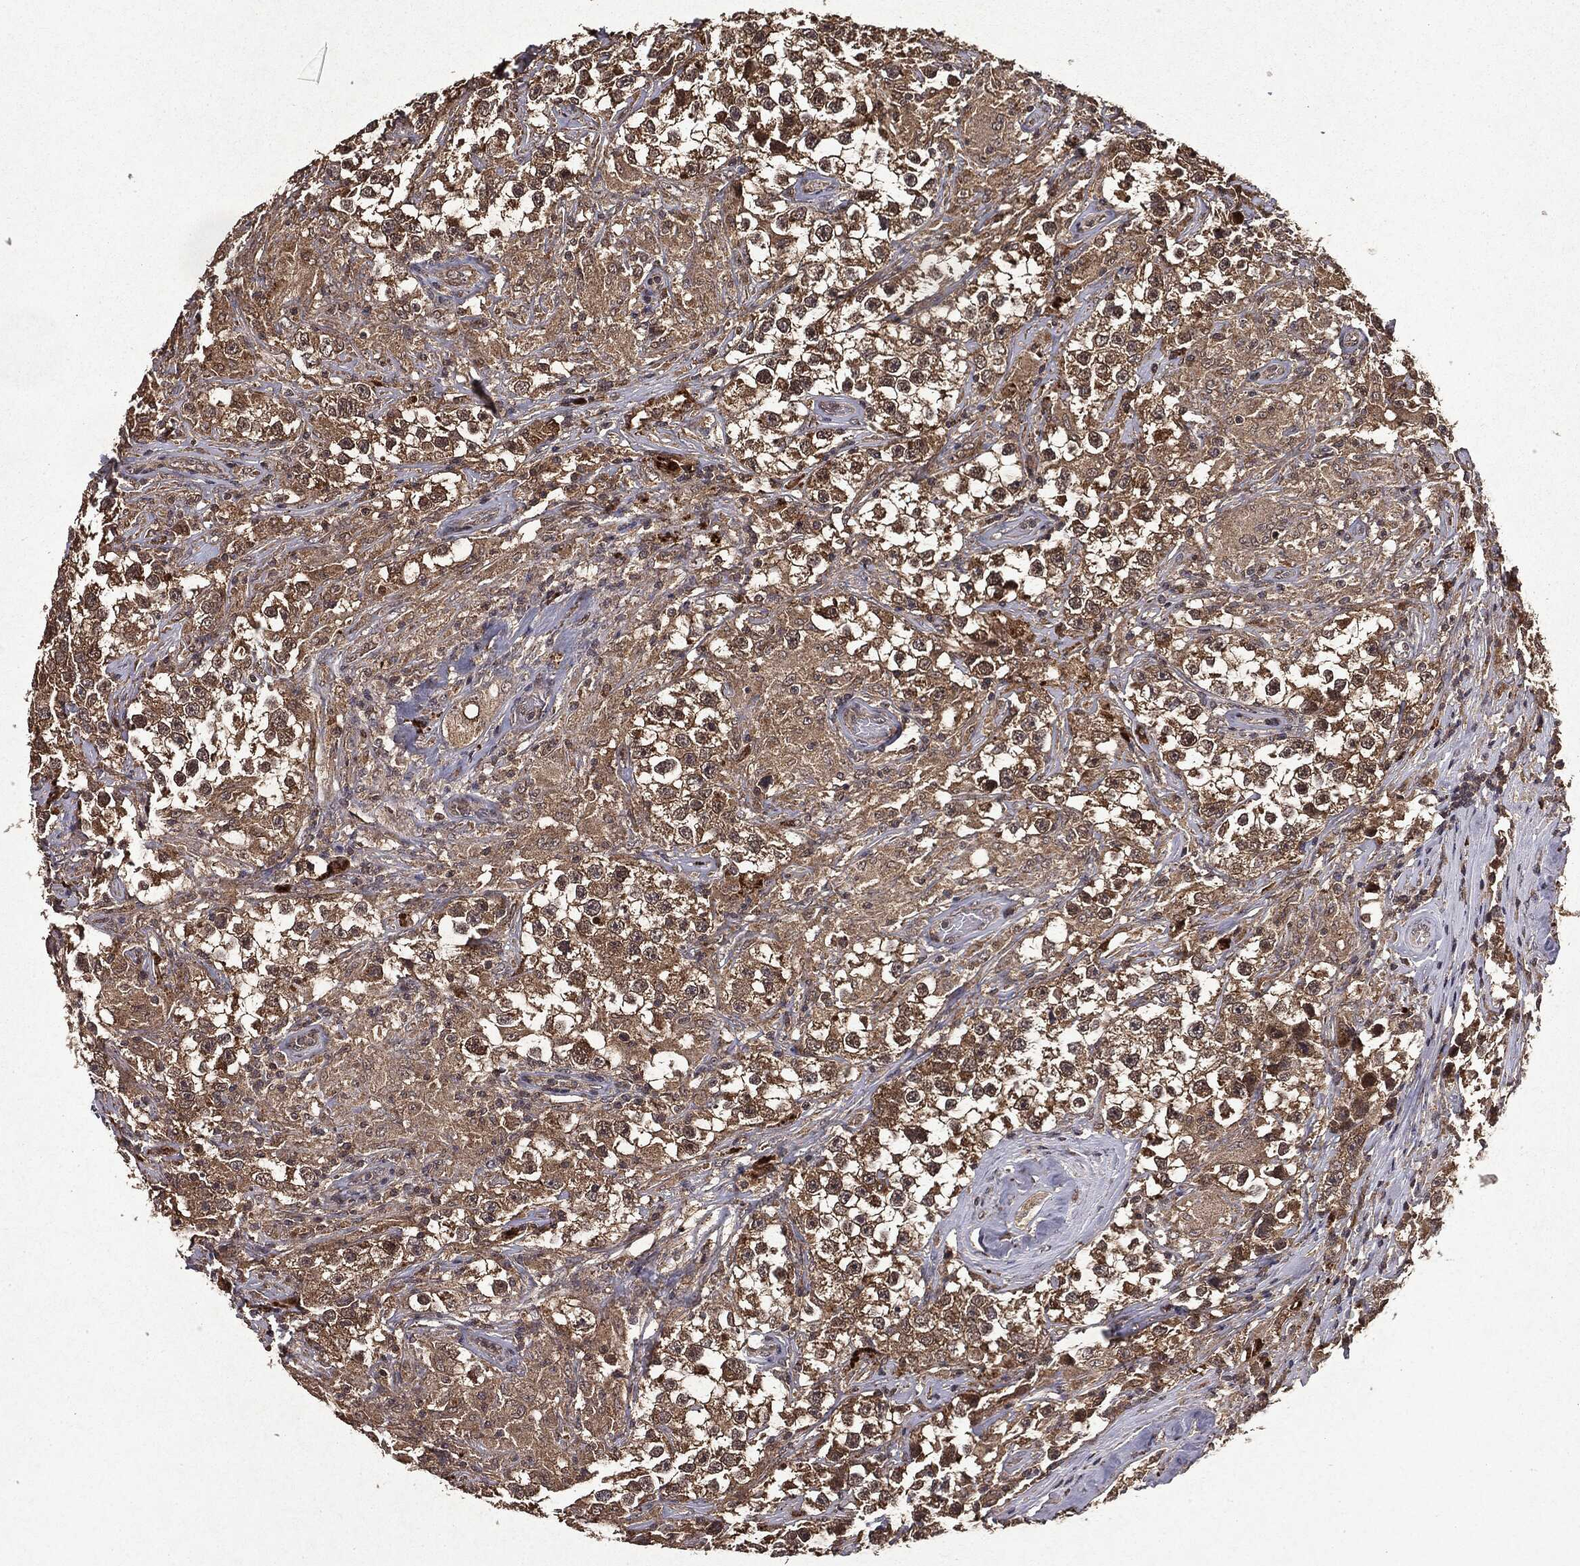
{"staining": {"intensity": "moderate", "quantity": "25%-75%", "location": "cytoplasmic/membranous"}, "tissue": "testis cancer", "cell_type": "Tumor cells", "image_type": "cancer", "snomed": [{"axis": "morphology", "description": "Seminoma, NOS"}, {"axis": "topography", "description": "Testis"}], "caption": "Moderate cytoplasmic/membranous staining is identified in approximately 25%-75% of tumor cells in seminoma (testis).", "gene": "MTOR", "patient": {"sex": "male", "age": 46}}